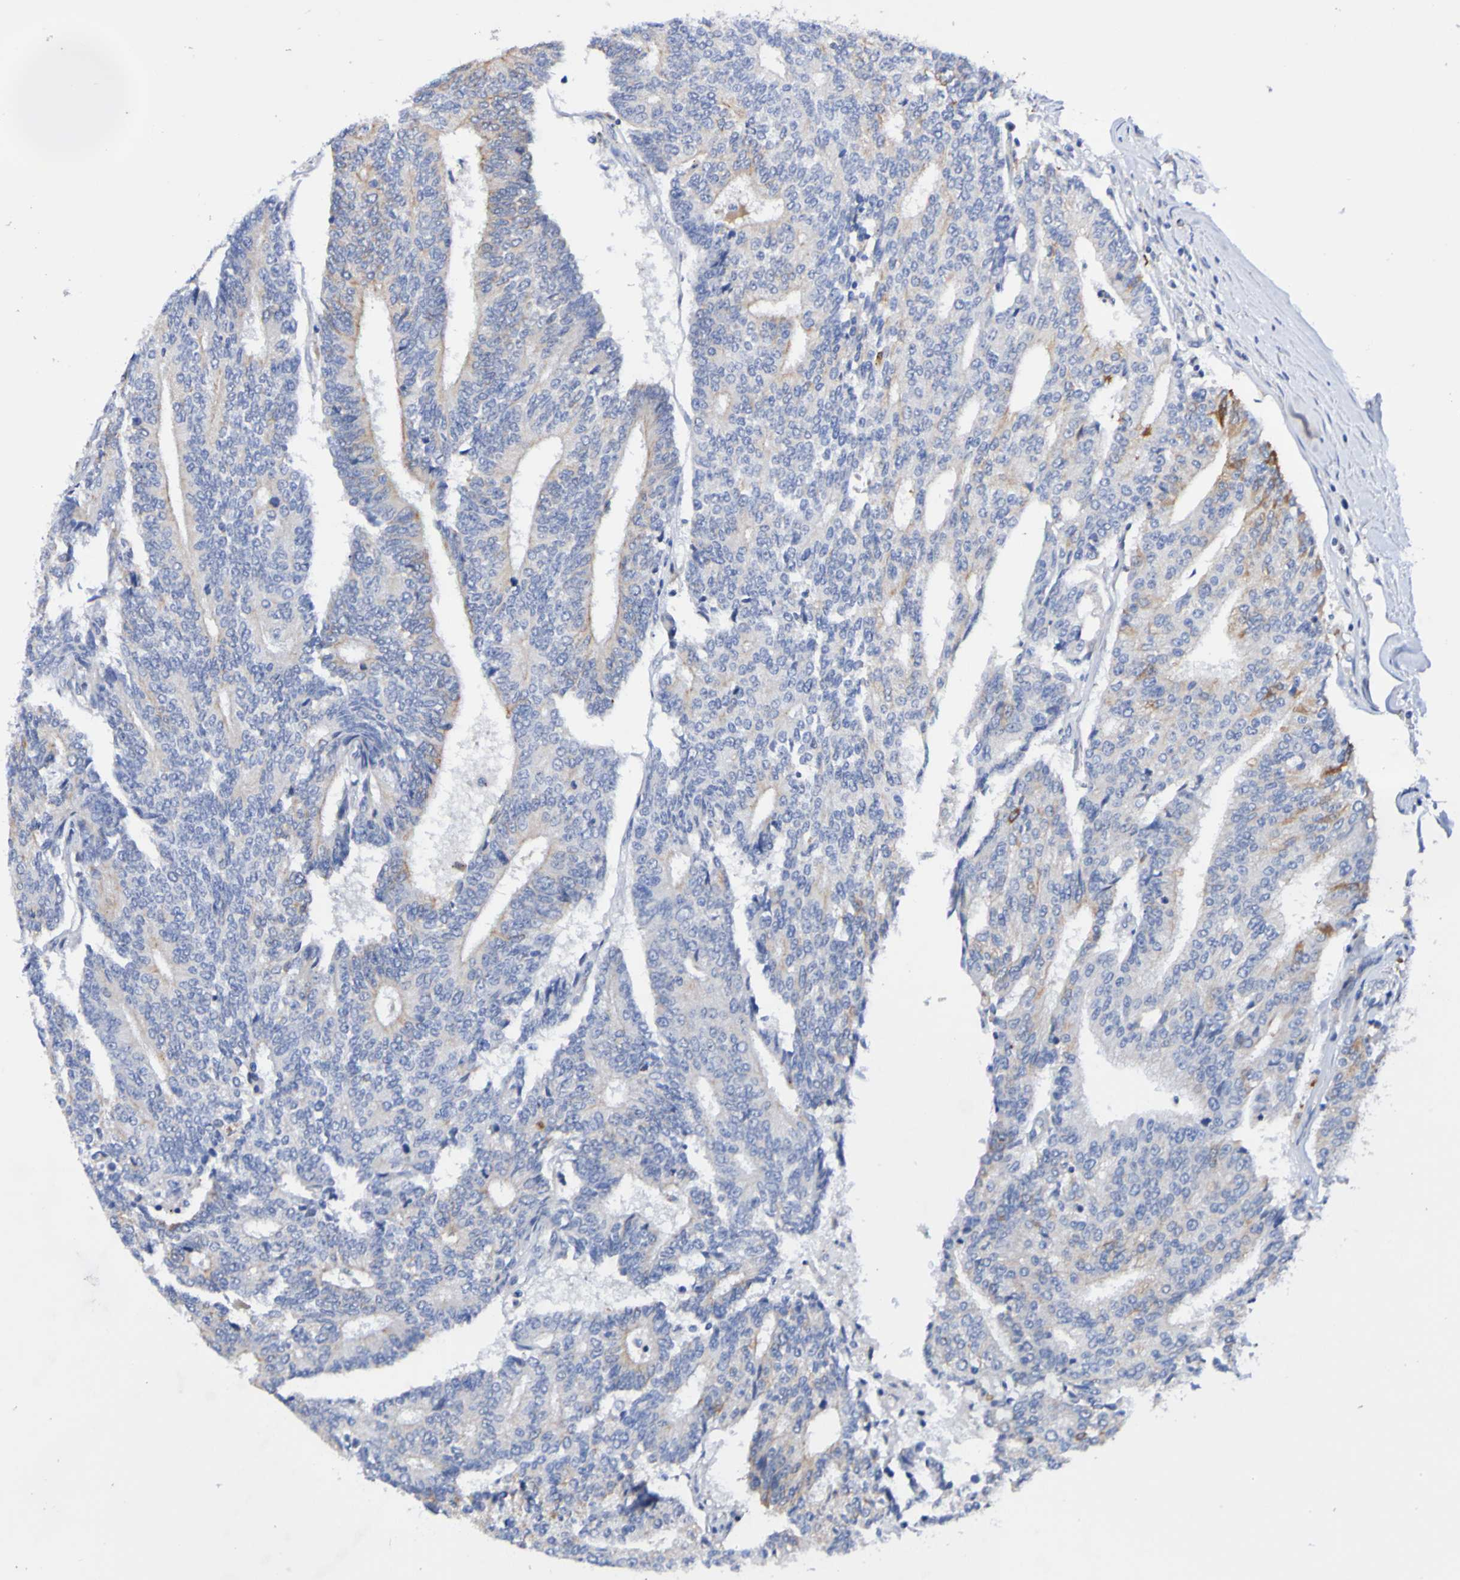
{"staining": {"intensity": "negative", "quantity": "none", "location": "none"}, "tissue": "prostate cancer", "cell_type": "Tumor cells", "image_type": "cancer", "snomed": [{"axis": "morphology", "description": "Normal tissue, NOS"}, {"axis": "morphology", "description": "Adenocarcinoma, High grade"}, {"axis": "topography", "description": "Prostate"}, {"axis": "topography", "description": "Seminal veicle"}], "caption": "Immunohistochemistry (IHC) photomicrograph of neoplastic tissue: prostate cancer stained with DAB shows no significant protein staining in tumor cells.", "gene": "SEZ6", "patient": {"sex": "male", "age": 55}}